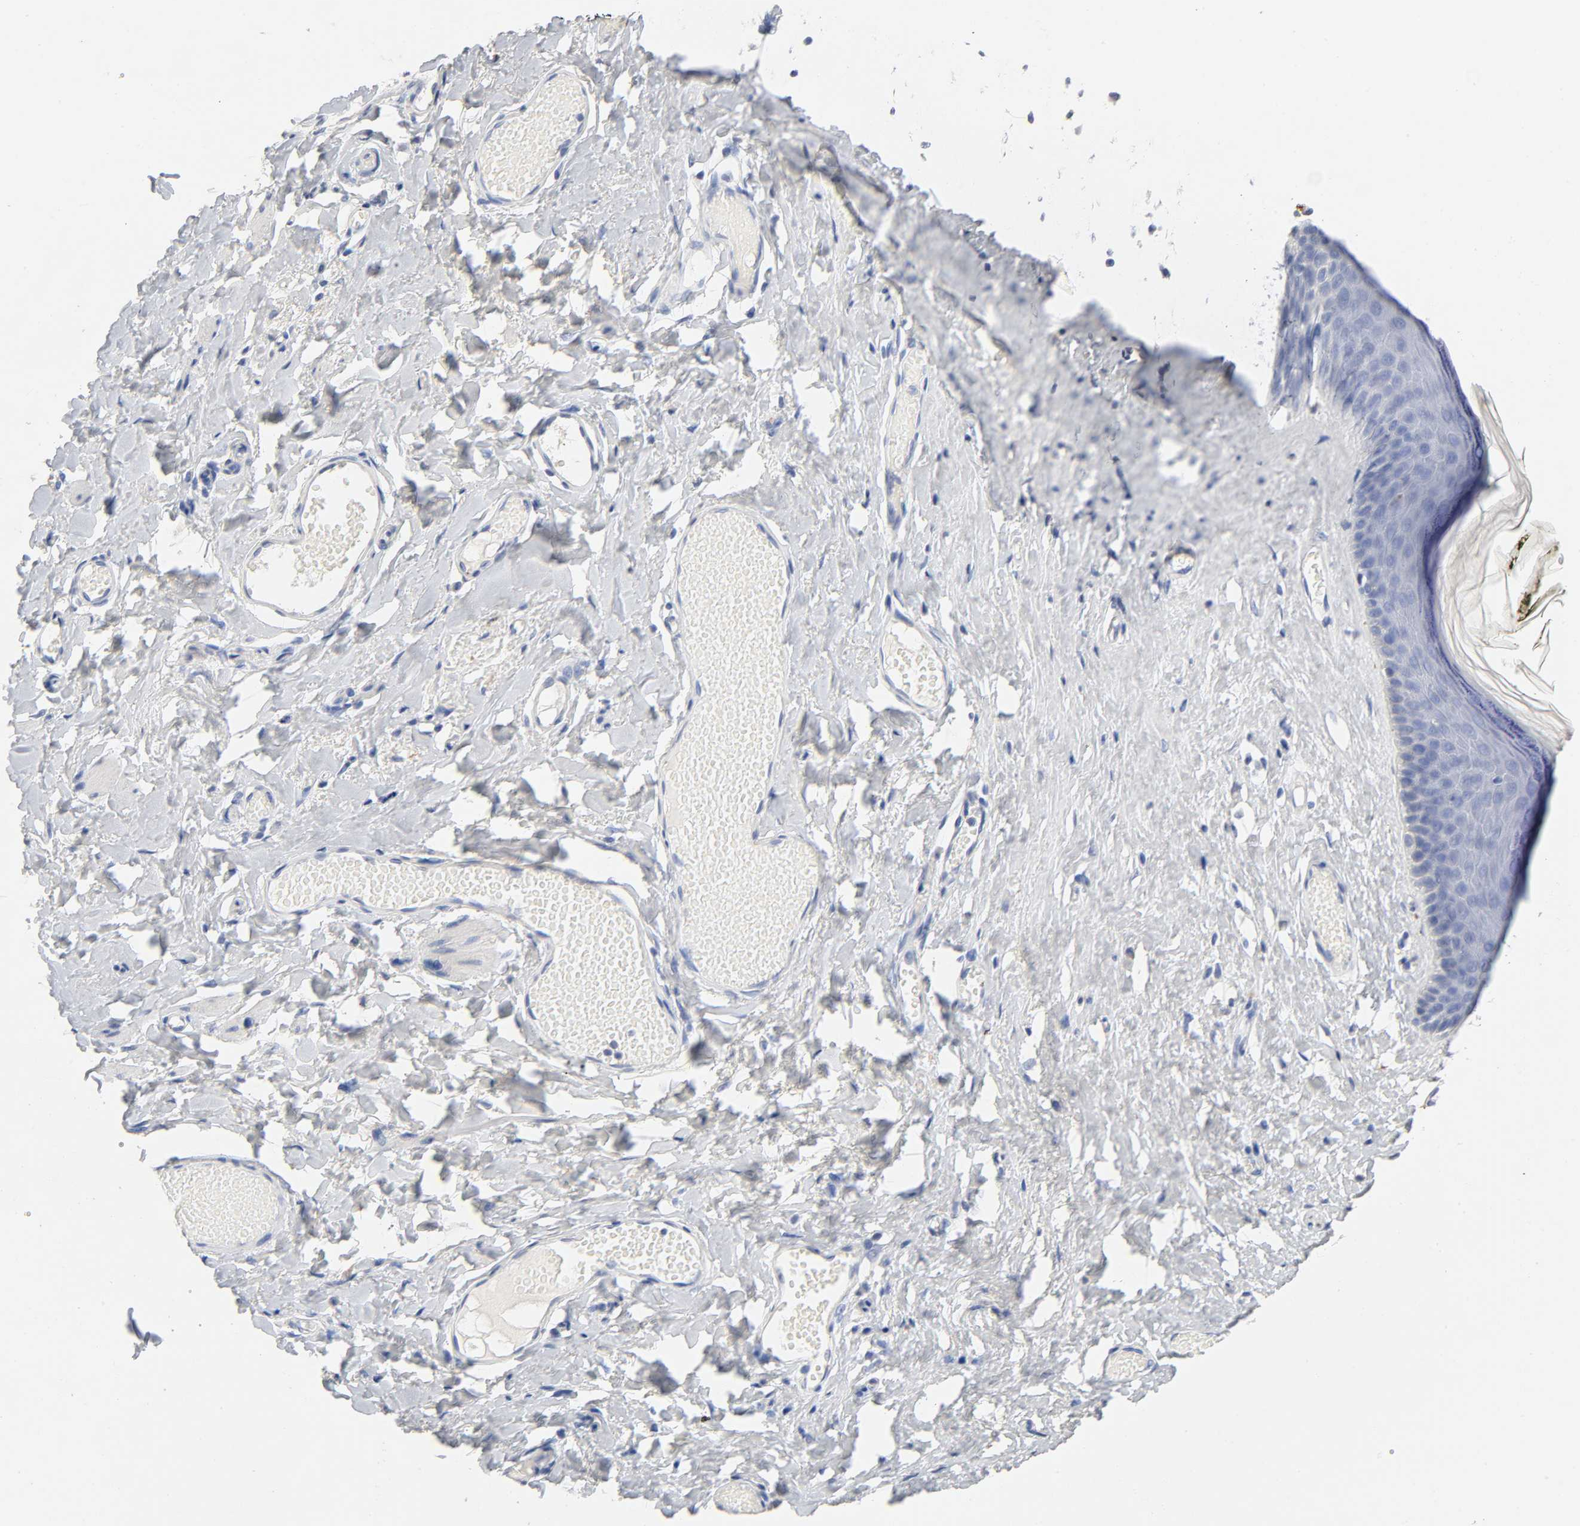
{"staining": {"intensity": "negative", "quantity": "none", "location": "none"}, "tissue": "skin", "cell_type": "Epidermal cells", "image_type": "normal", "snomed": [{"axis": "morphology", "description": "Normal tissue, NOS"}, {"axis": "morphology", "description": "Inflammation, NOS"}, {"axis": "topography", "description": "Vulva"}], "caption": "Epidermal cells show no significant staining in benign skin. (DAB (3,3'-diaminobenzidine) immunohistochemistry (IHC) with hematoxylin counter stain).", "gene": "PLP1", "patient": {"sex": "female", "age": 84}}